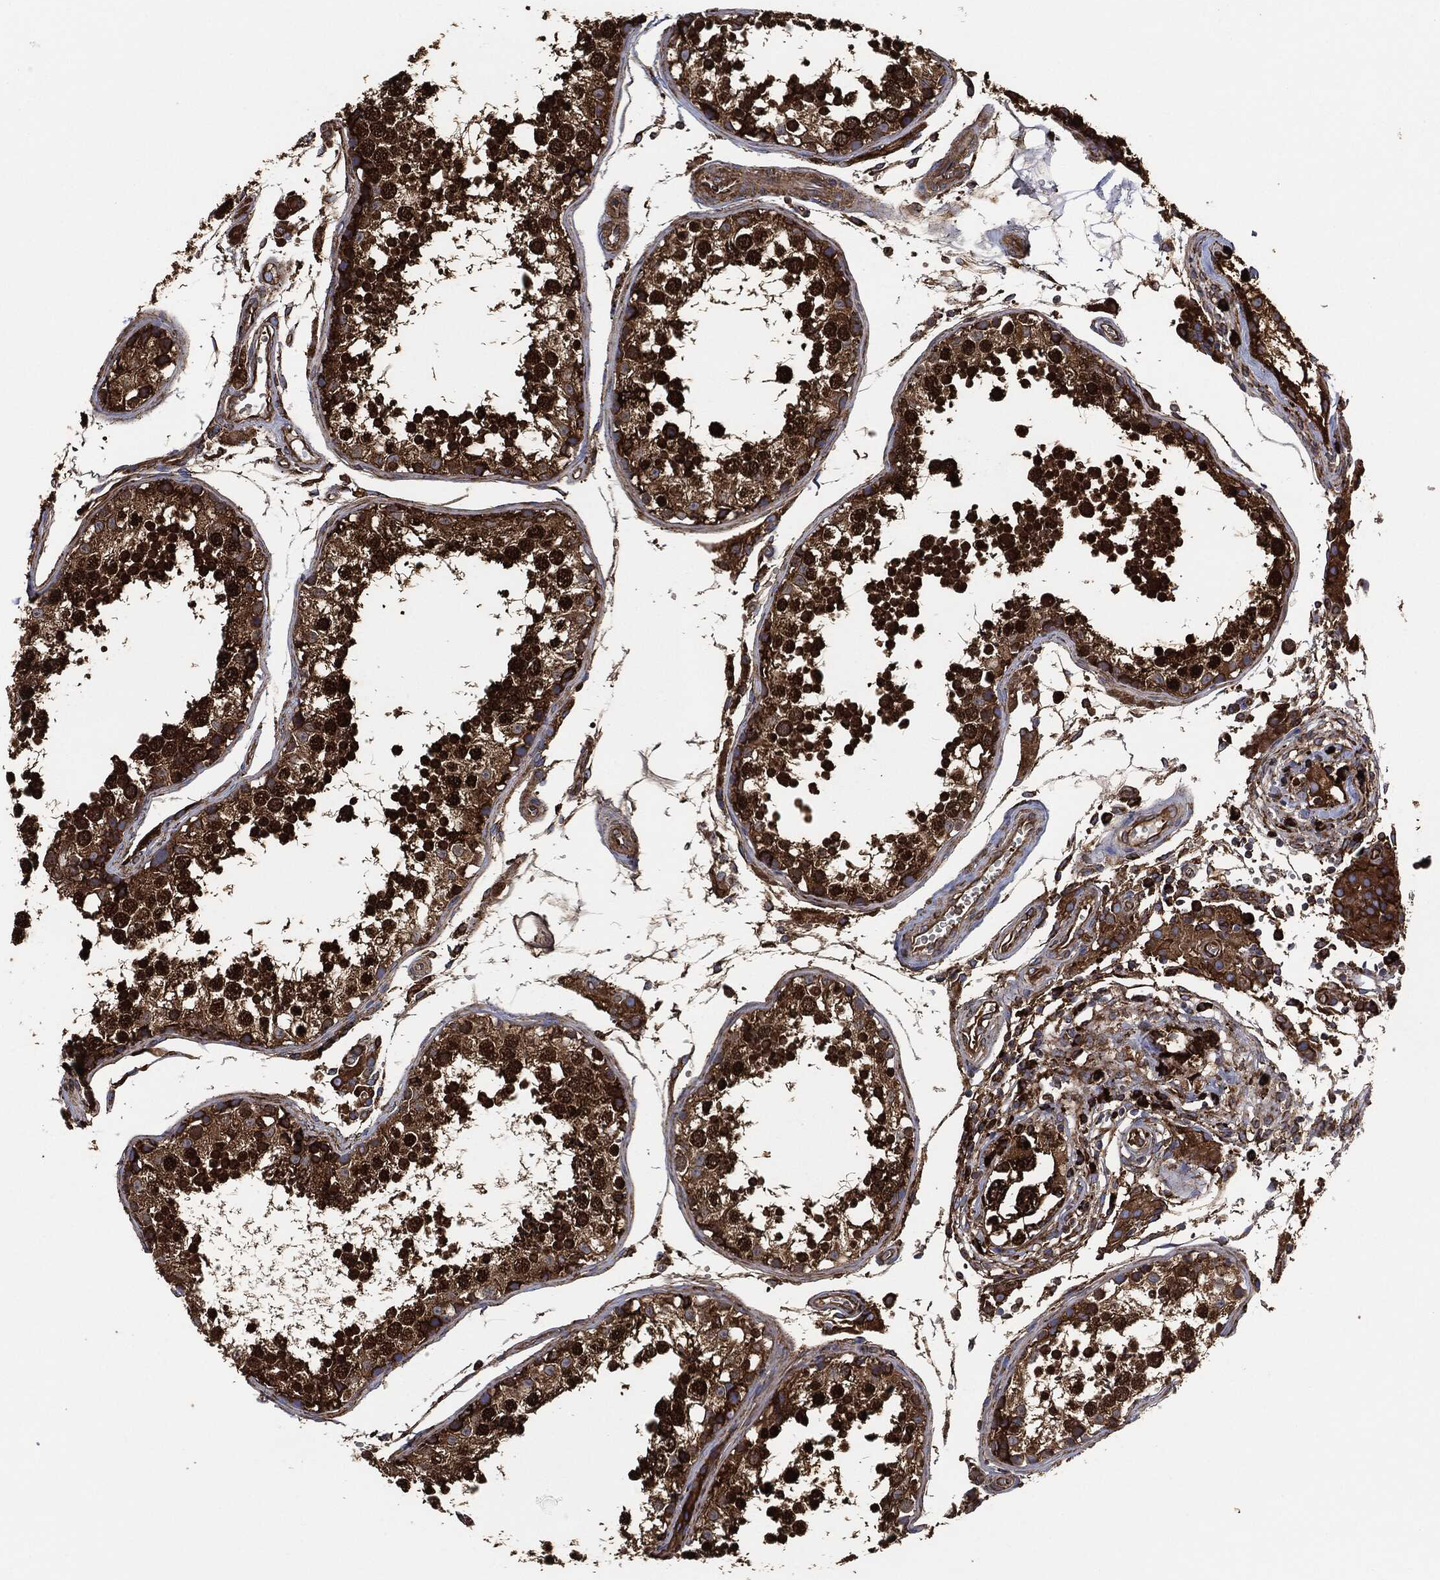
{"staining": {"intensity": "strong", "quantity": ">75%", "location": "cytoplasmic/membranous,nuclear"}, "tissue": "testis", "cell_type": "Cells in seminiferous ducts", "image_type": "normal", "snomed": [{"axis": "morphology", "description": "Normal tissue, NOS"}, {"axis": "topography", "description": "Testis"}], "caption": "Unremarkable testis reveals strong cytoplasmic/membranous,nuclear staining in about >75% of cells in seminiferous ducts.", "gene": "AMFR", "patient": {"sex": "male", "age": 29}}